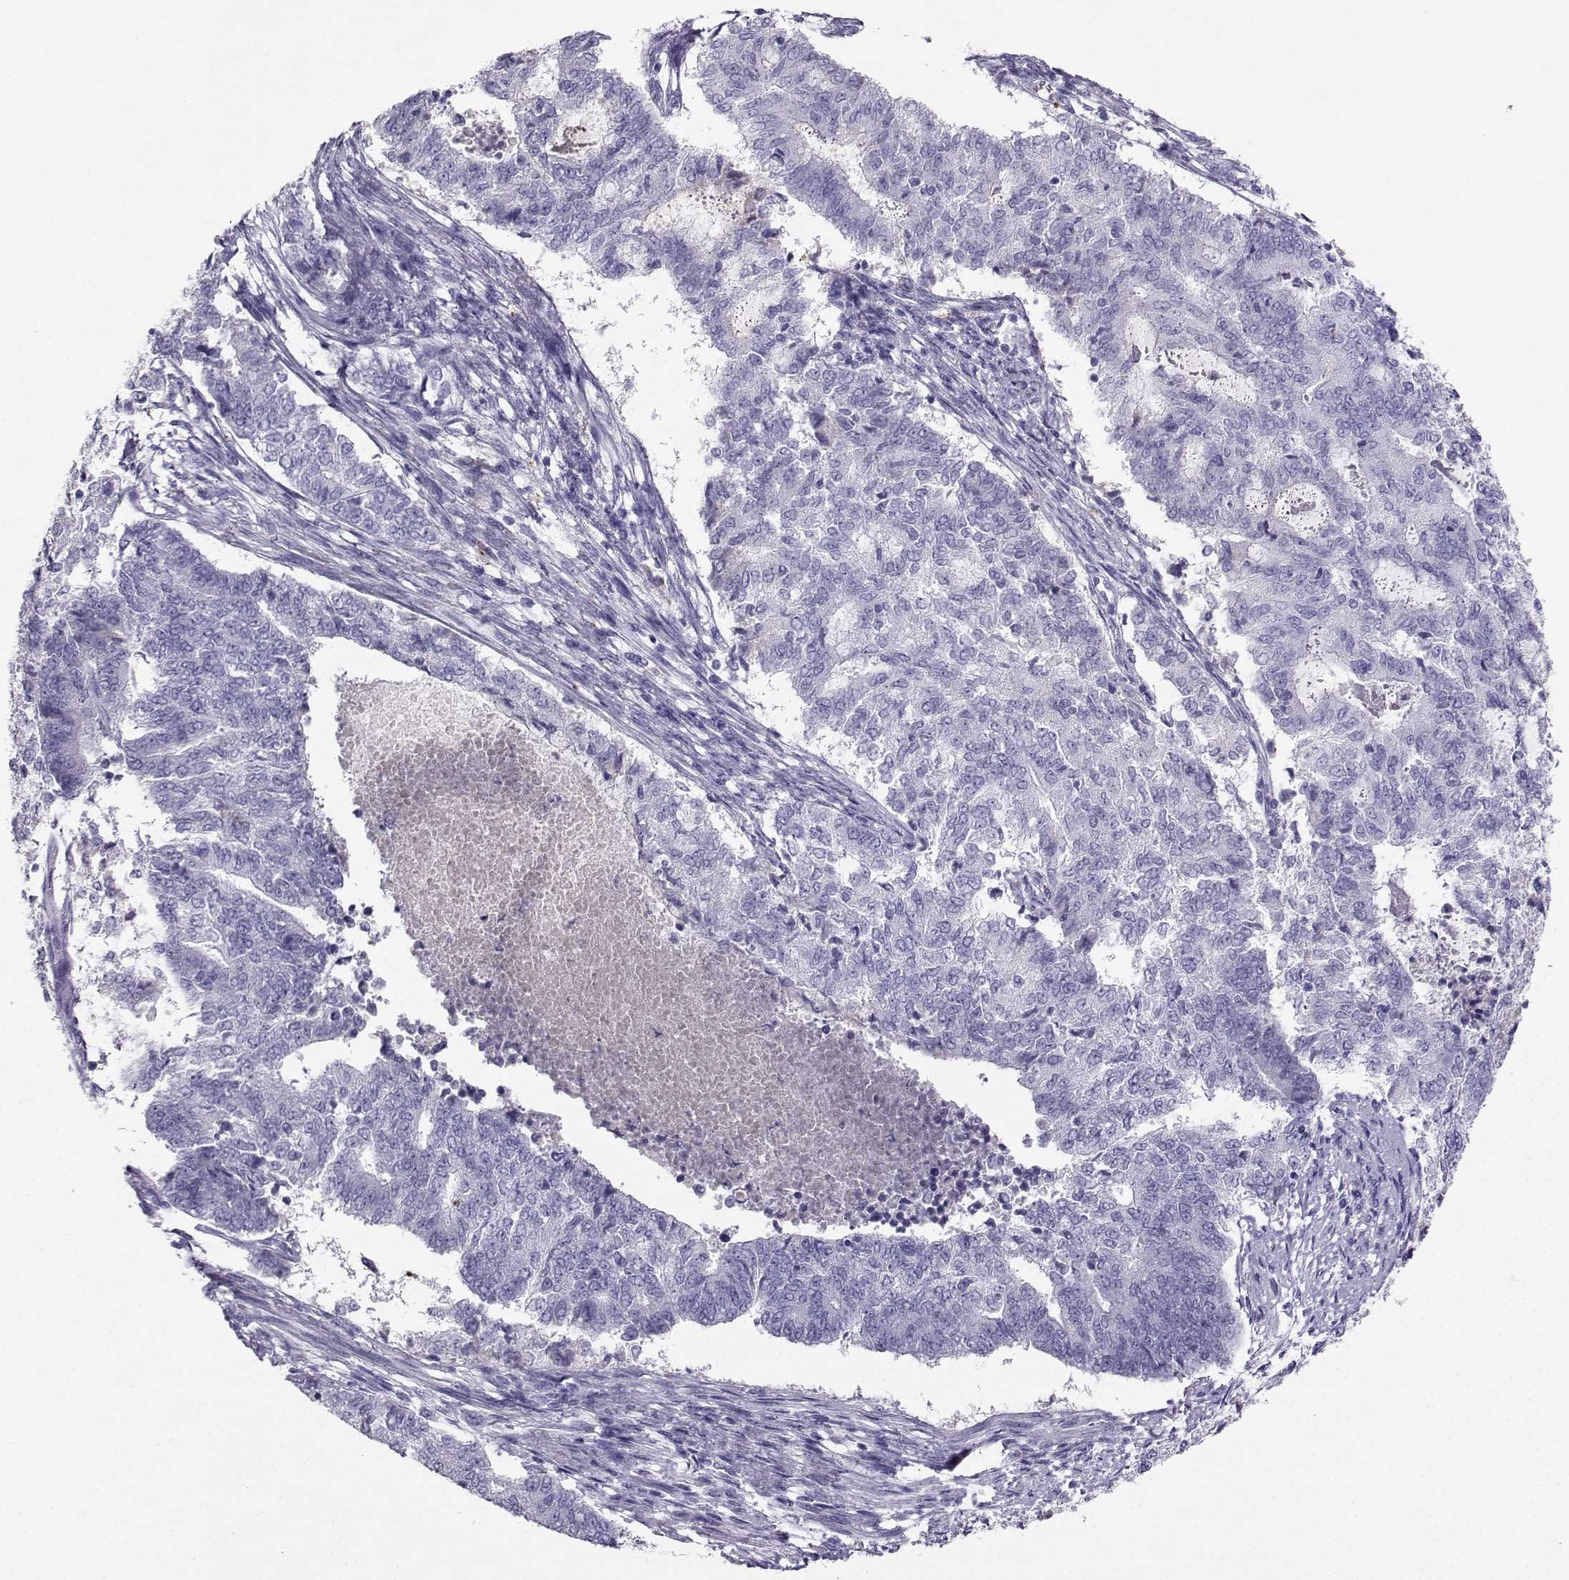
{"staining": {"intensity": "negative", "quantity": "none", "location": "none"}, "tissue": "endometrial cancer", "cell_type": "Tumor cells", "image_type": "cancer", "snomed": [{"axis": "morphology", "description": "Adenocarcinoma, NOS"}, {"axis": "topography", "description": "Endometrium"}], "caption": "Image shows no significant protein staining in tumor cells of adenocarcinoma (endometrial).", "gene": "GRIK4", "patient": {"sex": "female", "age": 65}}